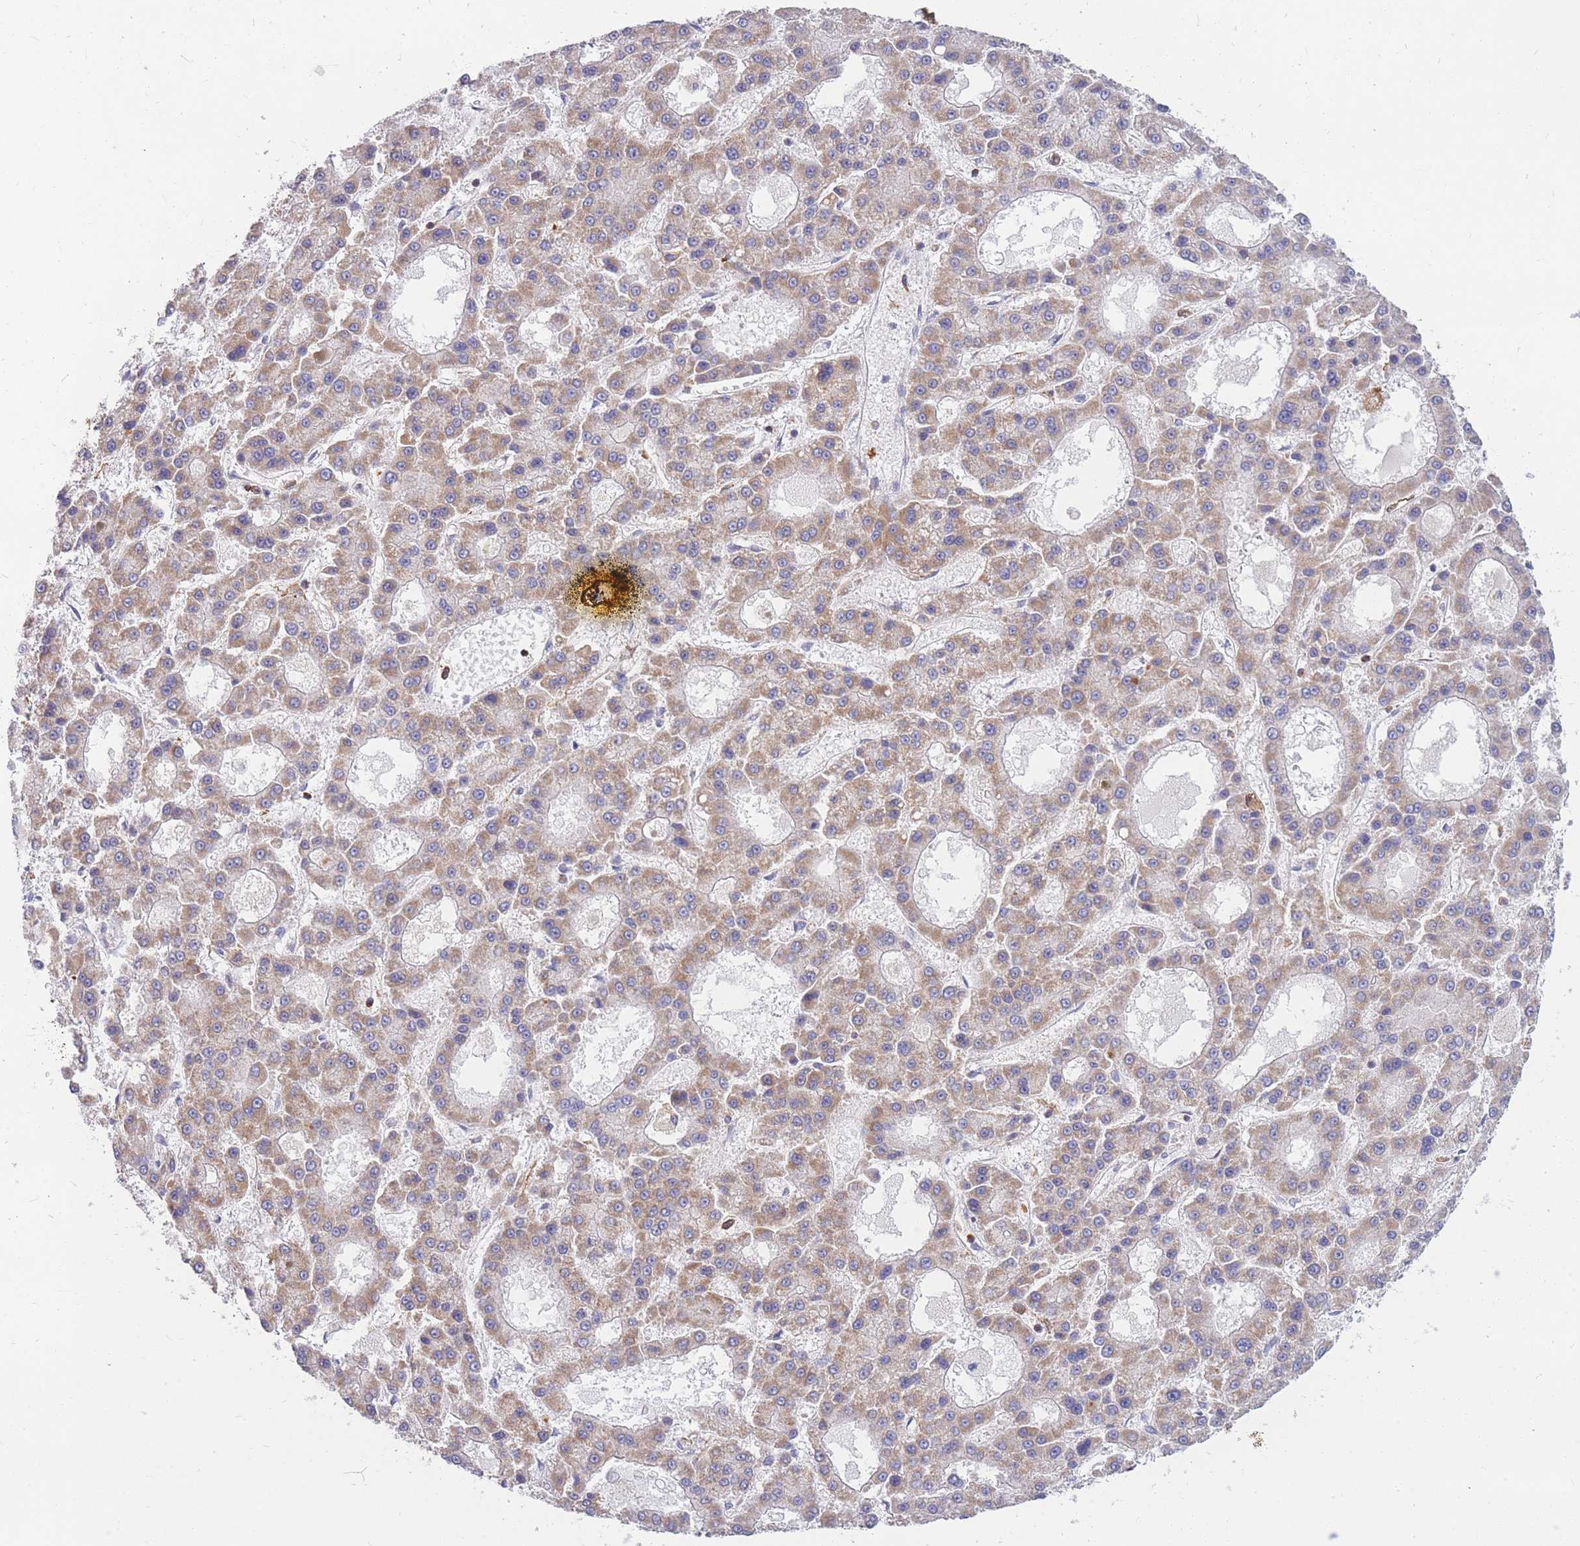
{"staining": {"intensity": "weak", "quantity": ">75%", "location": "cytoplasmic/membranous"}, "tissue": "liver cancer", "cell_type": "Tumor cells", "image_type": "cancer", "snomed": [{"axis": "morphology", "description": "Carcinoma, Hepatocellular, NOS"}, {"axis": "topography", "description": "Liver"}], "caption": "Liver cancer stained with a protein marker exhibits weak staining in tumor cells.", "gene": "MRPL54", "patient": {"sex": "male", "age": 70}}